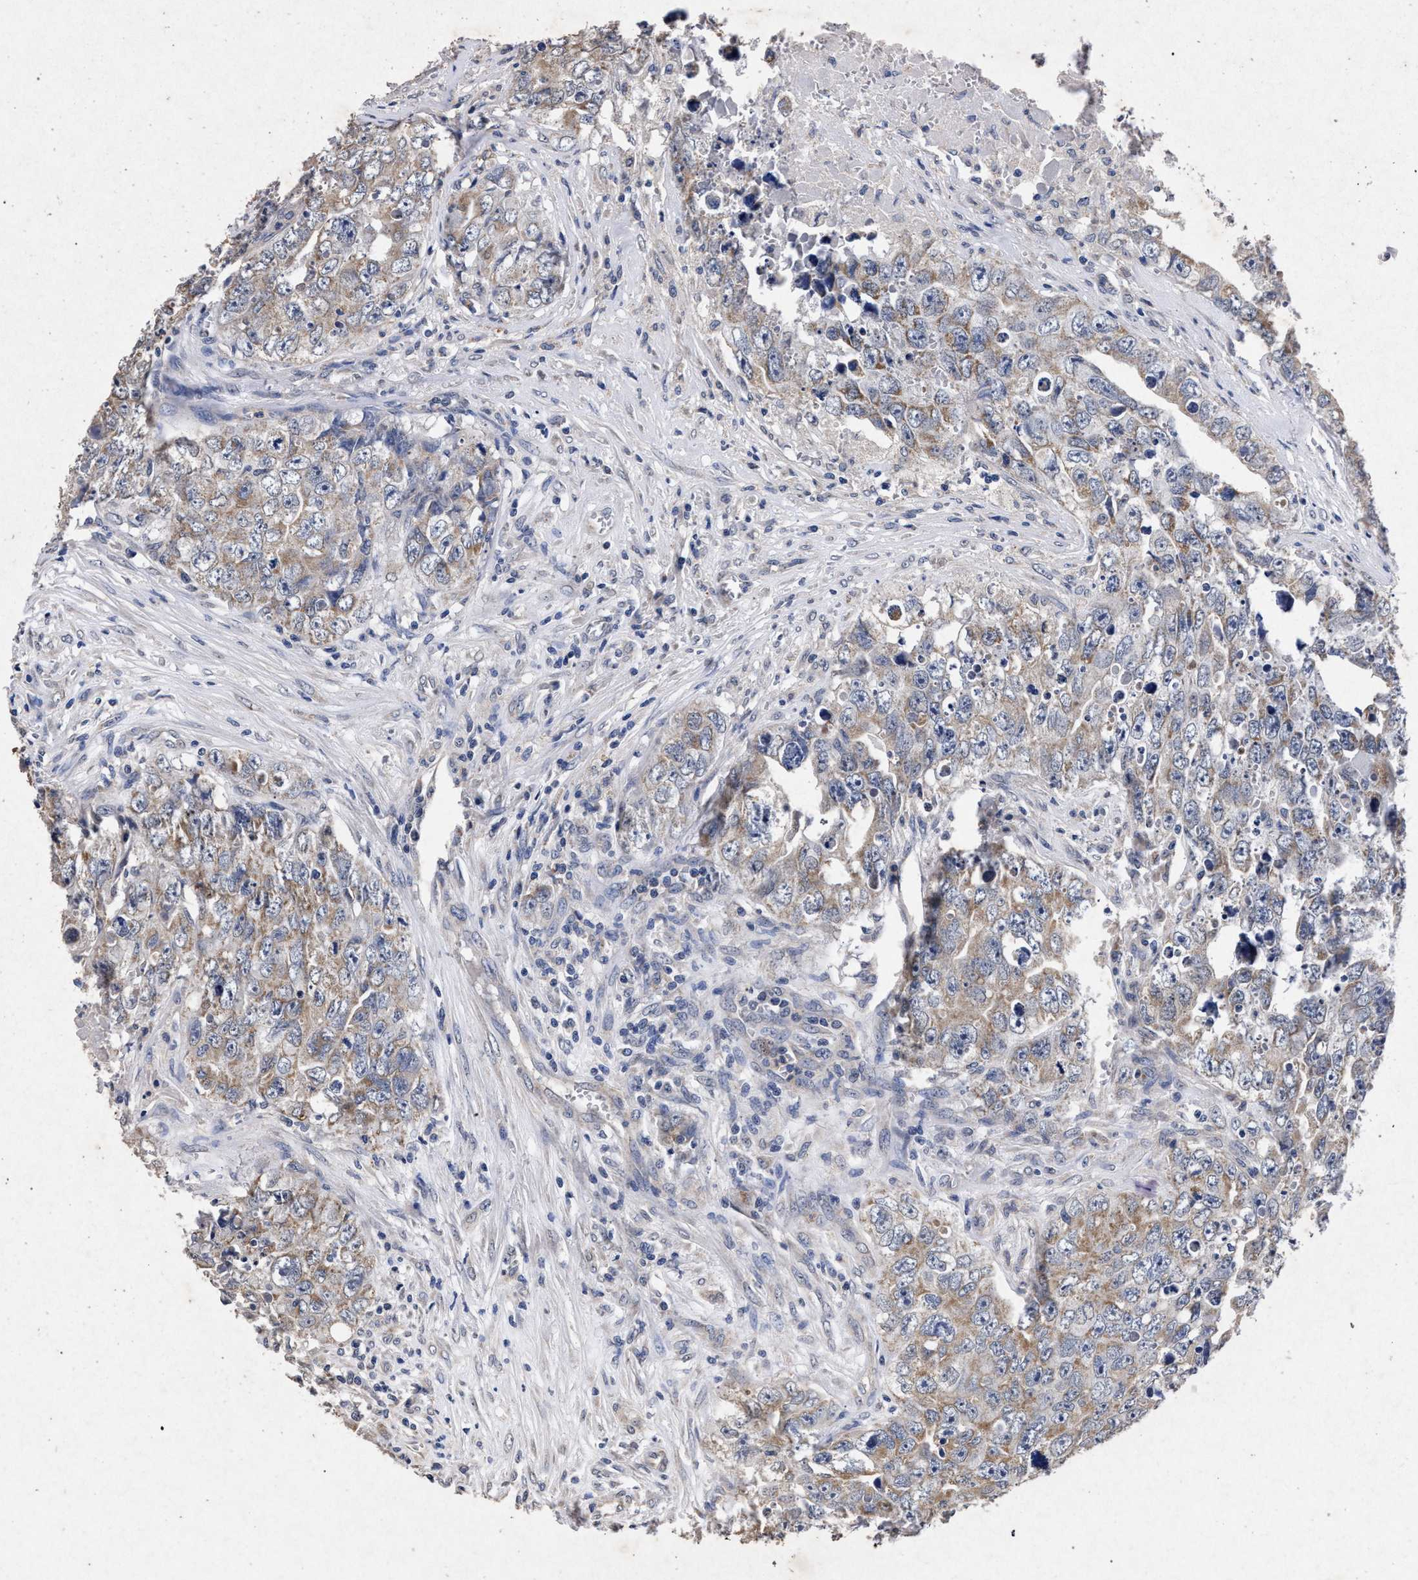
{"staining": {"intensity": "weak", "quantity": ">75%", "location": "cytoplasmic/membranous"}, "tissue": "testis cancer", "cell_type": "Tumor cells", "image_type": "cancer", "snomed": [{"axis": "morphology", "description": "Seminoma, NOS"}, {"axis": "morphology", "description": "Carcinoma, Embryonal, NOS"}, {"axis": "topography", "description": "Testis"}], "caption": "Human testis embryonal carcinoma stained for a protein (brown) demonstrates weak cytoplasmic/membranous positive expression in about >75% of tumor cells.", "gene": "ATP1A2", "patient": {"sex": "male", "age": 43}}